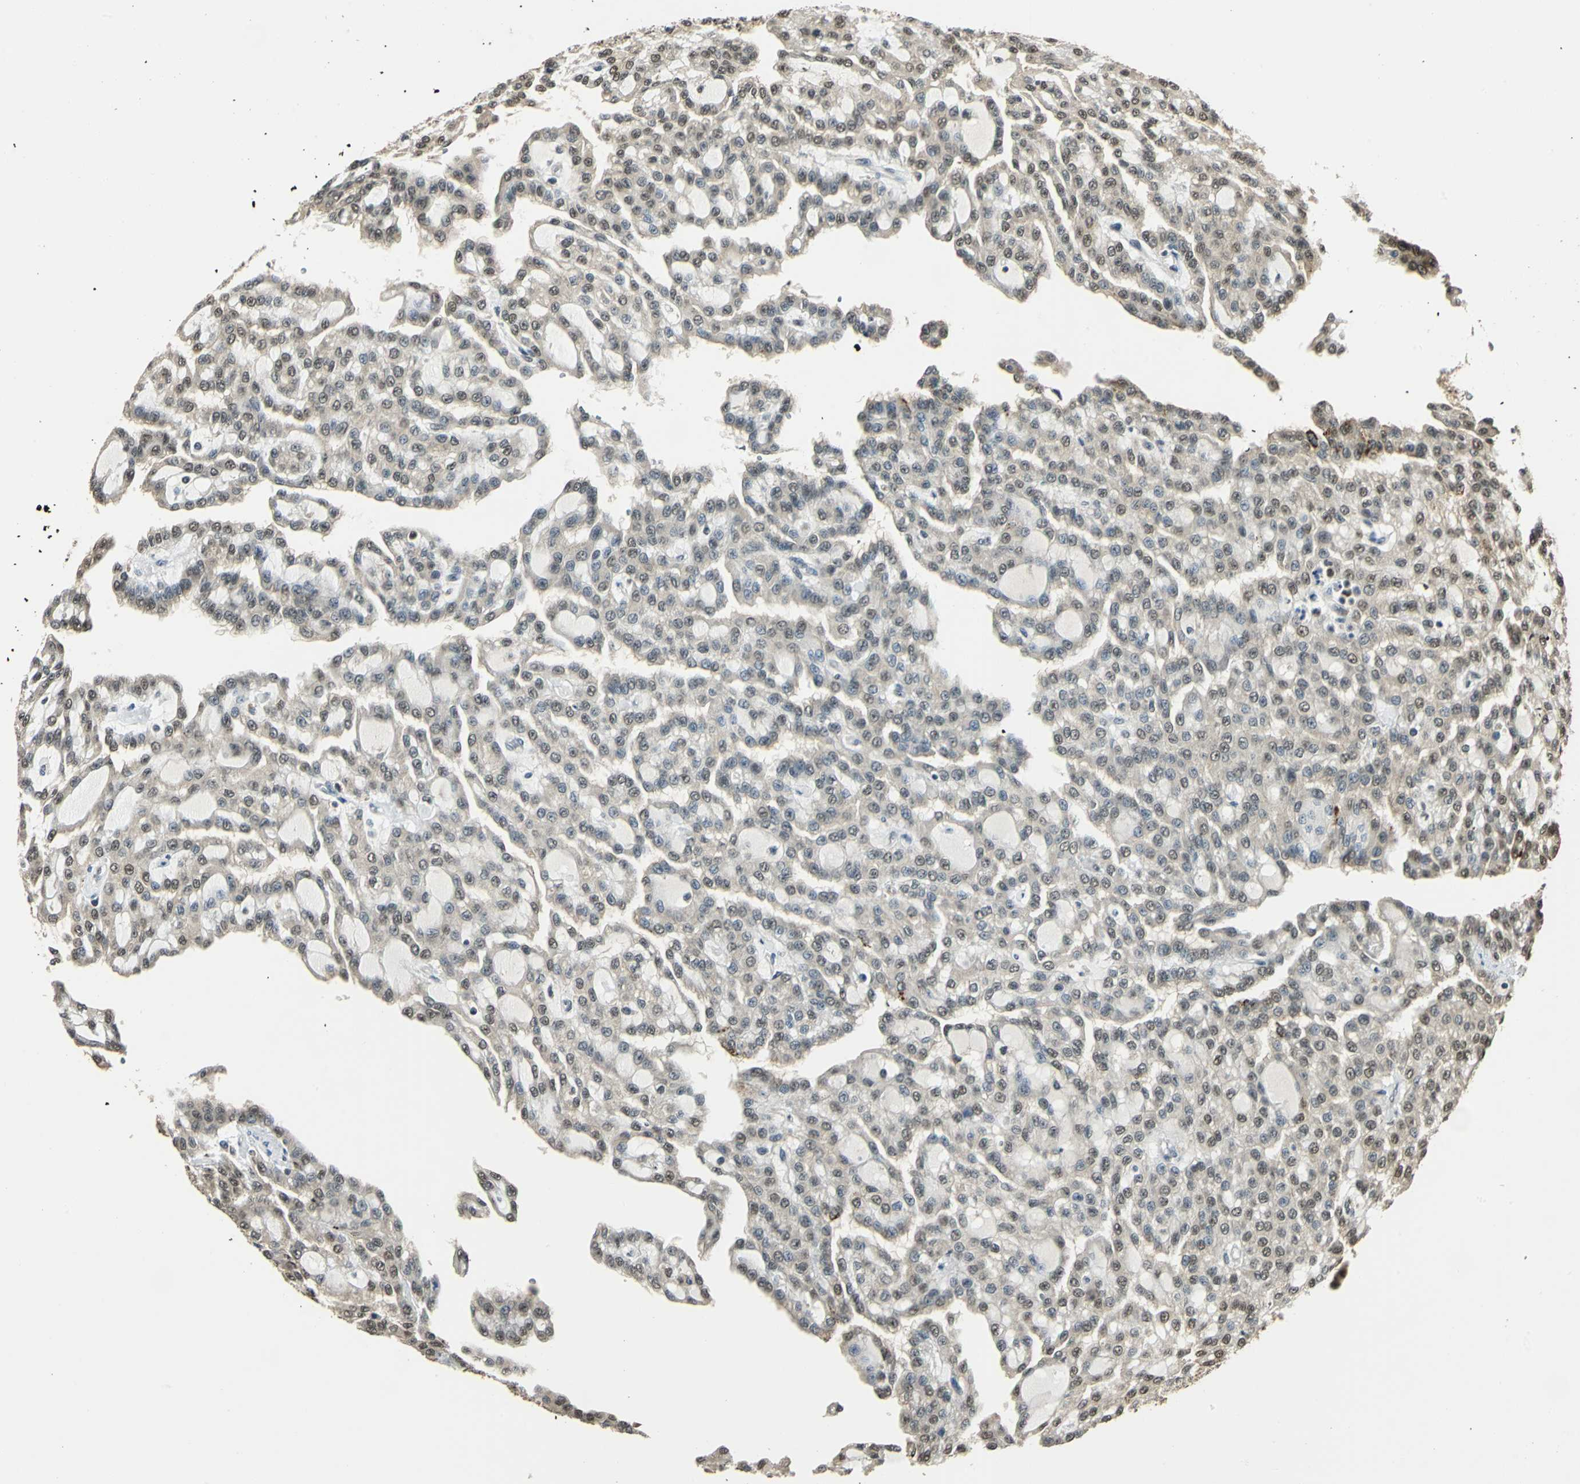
{"staining": {"intensity": "weak", "quantity": "25%-75%", "location": "cytoplasmic/membranous,nuclear"}, "tissue": "renal cancer", "cell_type": "Tumor cells", "image_type": "cancer", "snomed": [{"axis": "morphology", "description": "Adenocarcinoma, NOS"}, {"axis": "topography", "description": "Kidney"}], "caption": "Tumor cells exhibit low levels of weak cytoplasmic/membranous and nuclear positivity in about 25%-75% of cells in renal adenocarcinoma.", "gene": "PPP1R13L", "patient": {"sex": "male", "age": 63}}